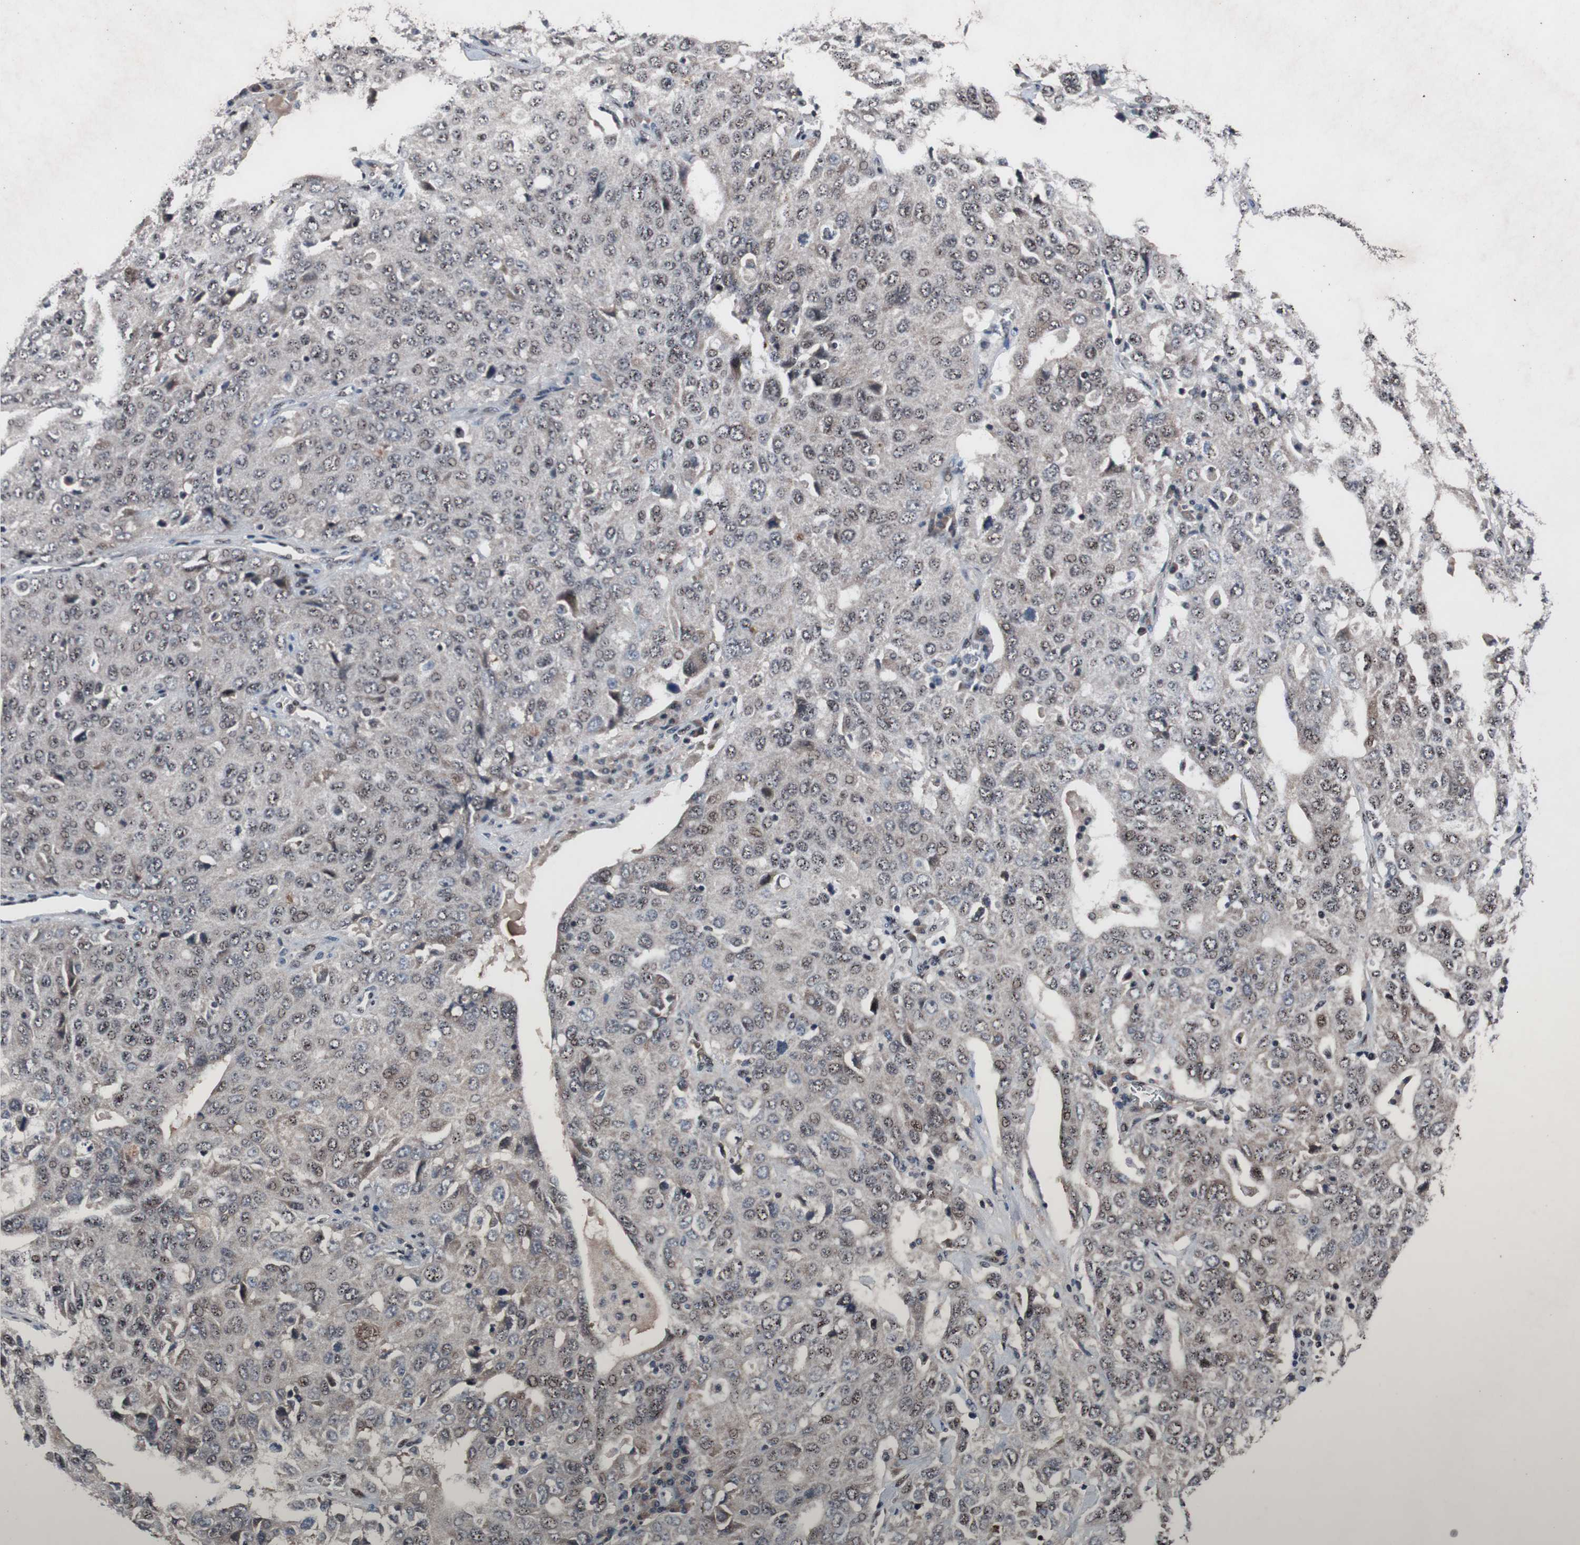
{"staining": {"intensity": "weak", "quantity": "<25%", "location": "nuclear"}, "tissue": "ovarian cancer", "cell_type": "Tumor cells", "image_type": "cancer", "snomed": [{"axis": "morphology", "description": "Carcinoma, endometroid"}, {"axis": "topography", "description": "Ovary"}], "caption": "Immunohistochemistry (IHC) of human ovarian endometroid carcinoma displays no positivity in tumor cells. (Brightfield microscopy of DAB (3,3'-diaminobenzidine) IHC at high magnification).", "gene": "SOX7", "patient": {"sex": "female", "age": 62}}